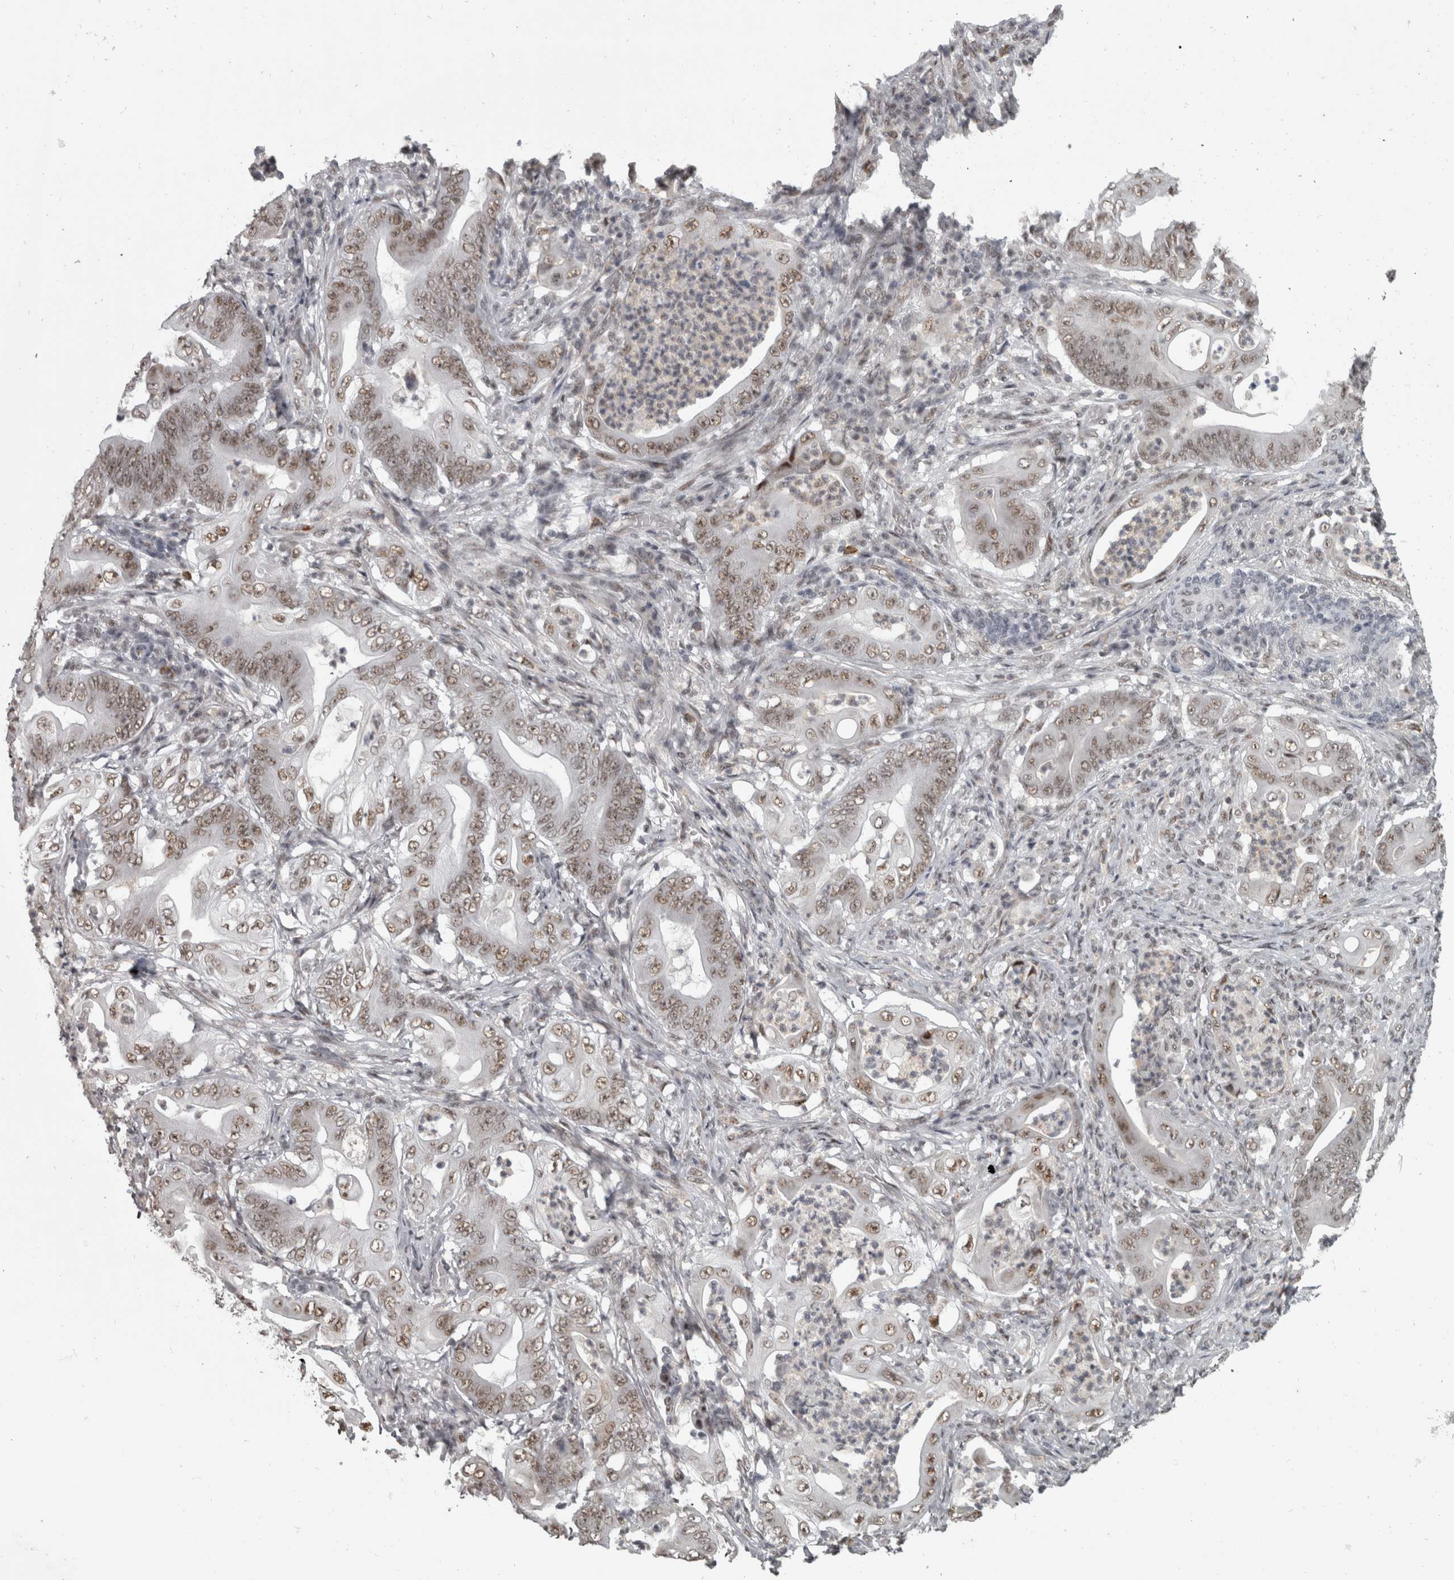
{"staining": {"intensity": "moderate", "quantity": ">75%", "location": "nuclear"}, "tissue": "stomach cancer", "cell_type": "Tumor cells", "image_type": "cancer", "snomed": [{"axis": "morphology", "description": "Adenocarcinoma, NOS"}, {"axis": "topography", "description": "Stomach"}], "caption": "Moderate nuclear protein positivity is identified in approximately >75% of tumor cells in adenocarcinoma (stomach).", "gene": "MICU3", "patient": {"sex": "female", "age": 73}}